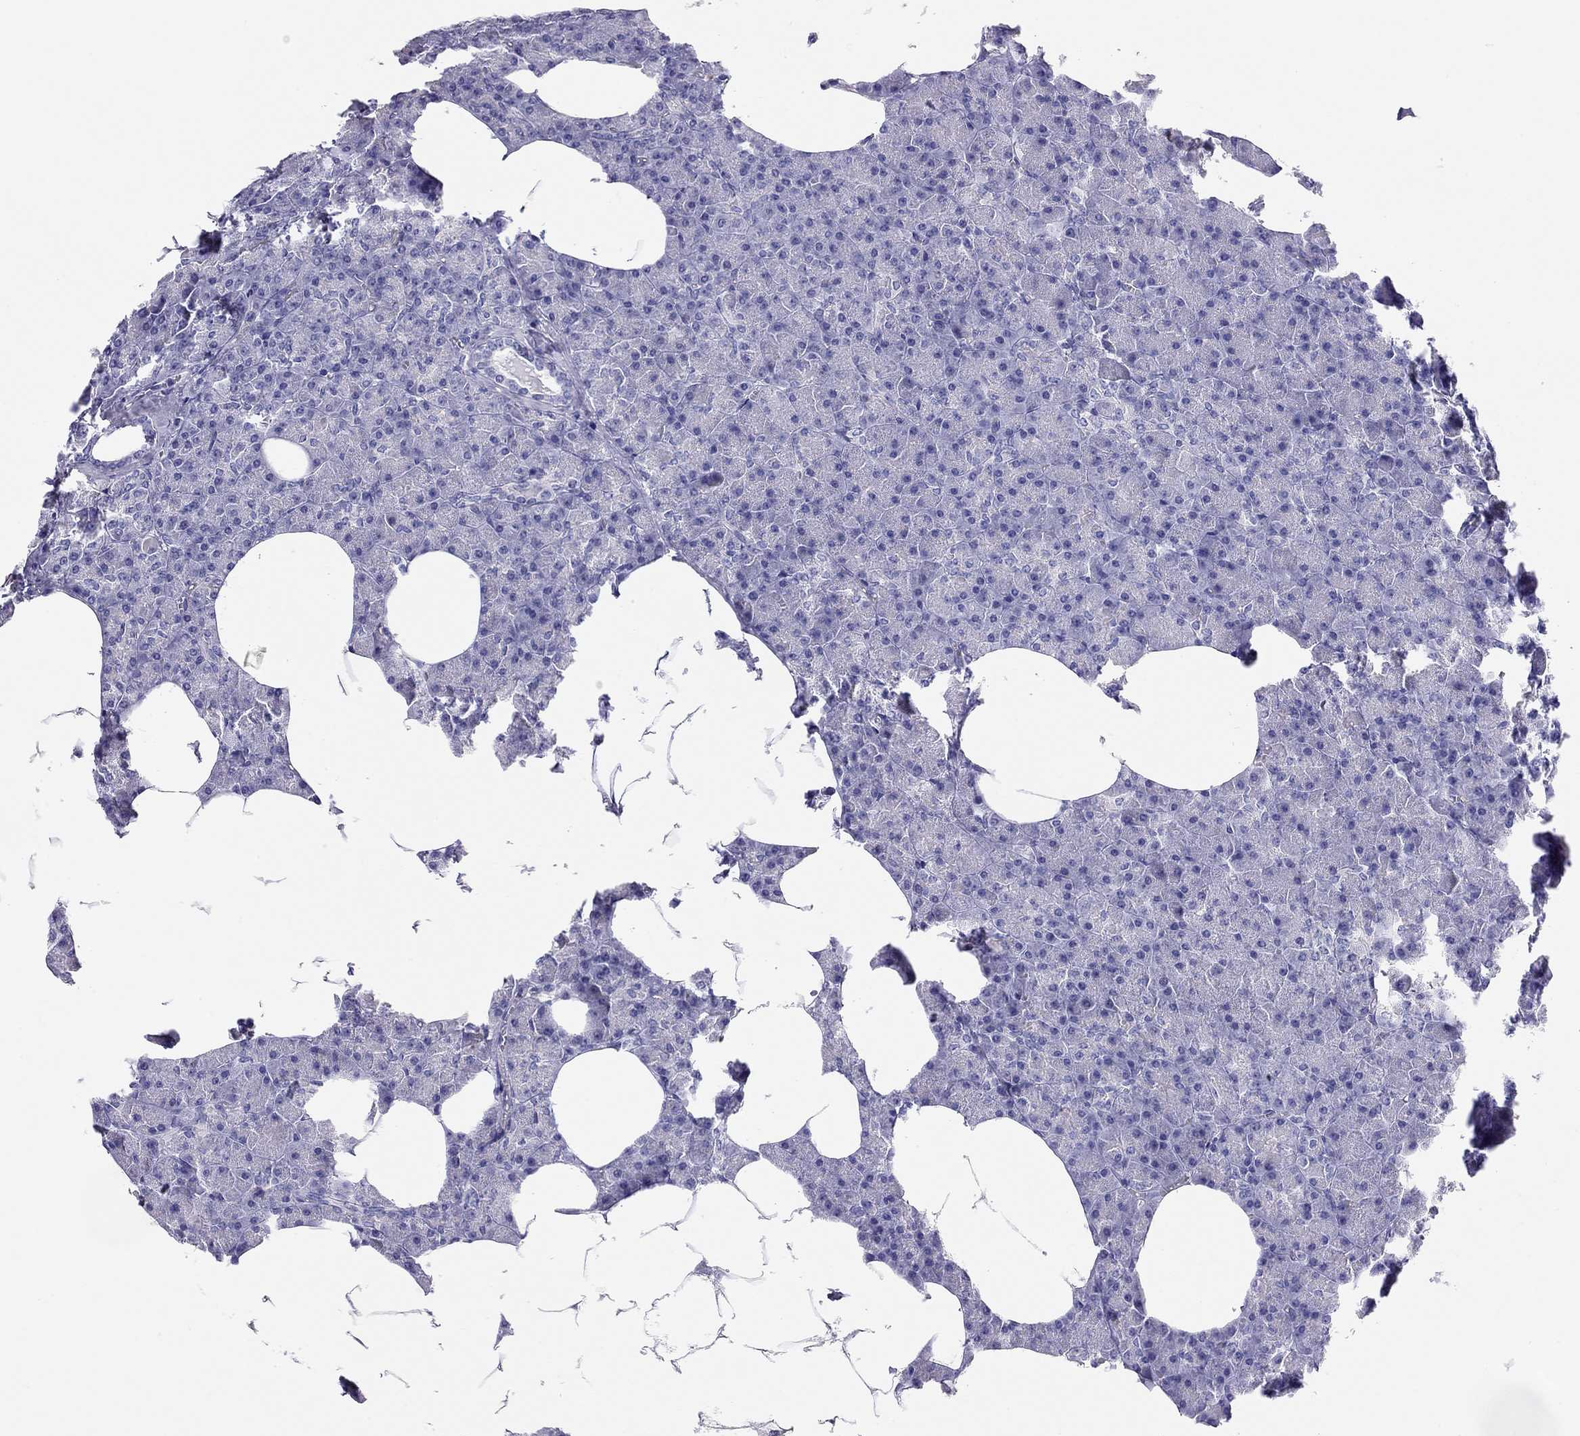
{"staining": {"intensity": "negative", "quantity": "none", "location": "none"}, "tissue": "pancreas", "cell_type": "Exocrine glandular cells", "image_type": "normal", "snomed": [{"axis": "morphology", "description": "Normal tissue, NOS"}, {"axis": "topography", "description": "Pancreas"}], "caption": "Exocrine glandular cells are negative for brown protein staining in normal pancreas. (Brightfield microscopy of DAB IHC at high magnification).", "gene": "LRIT2", "patient": {"sex": "female", "age": 45}}